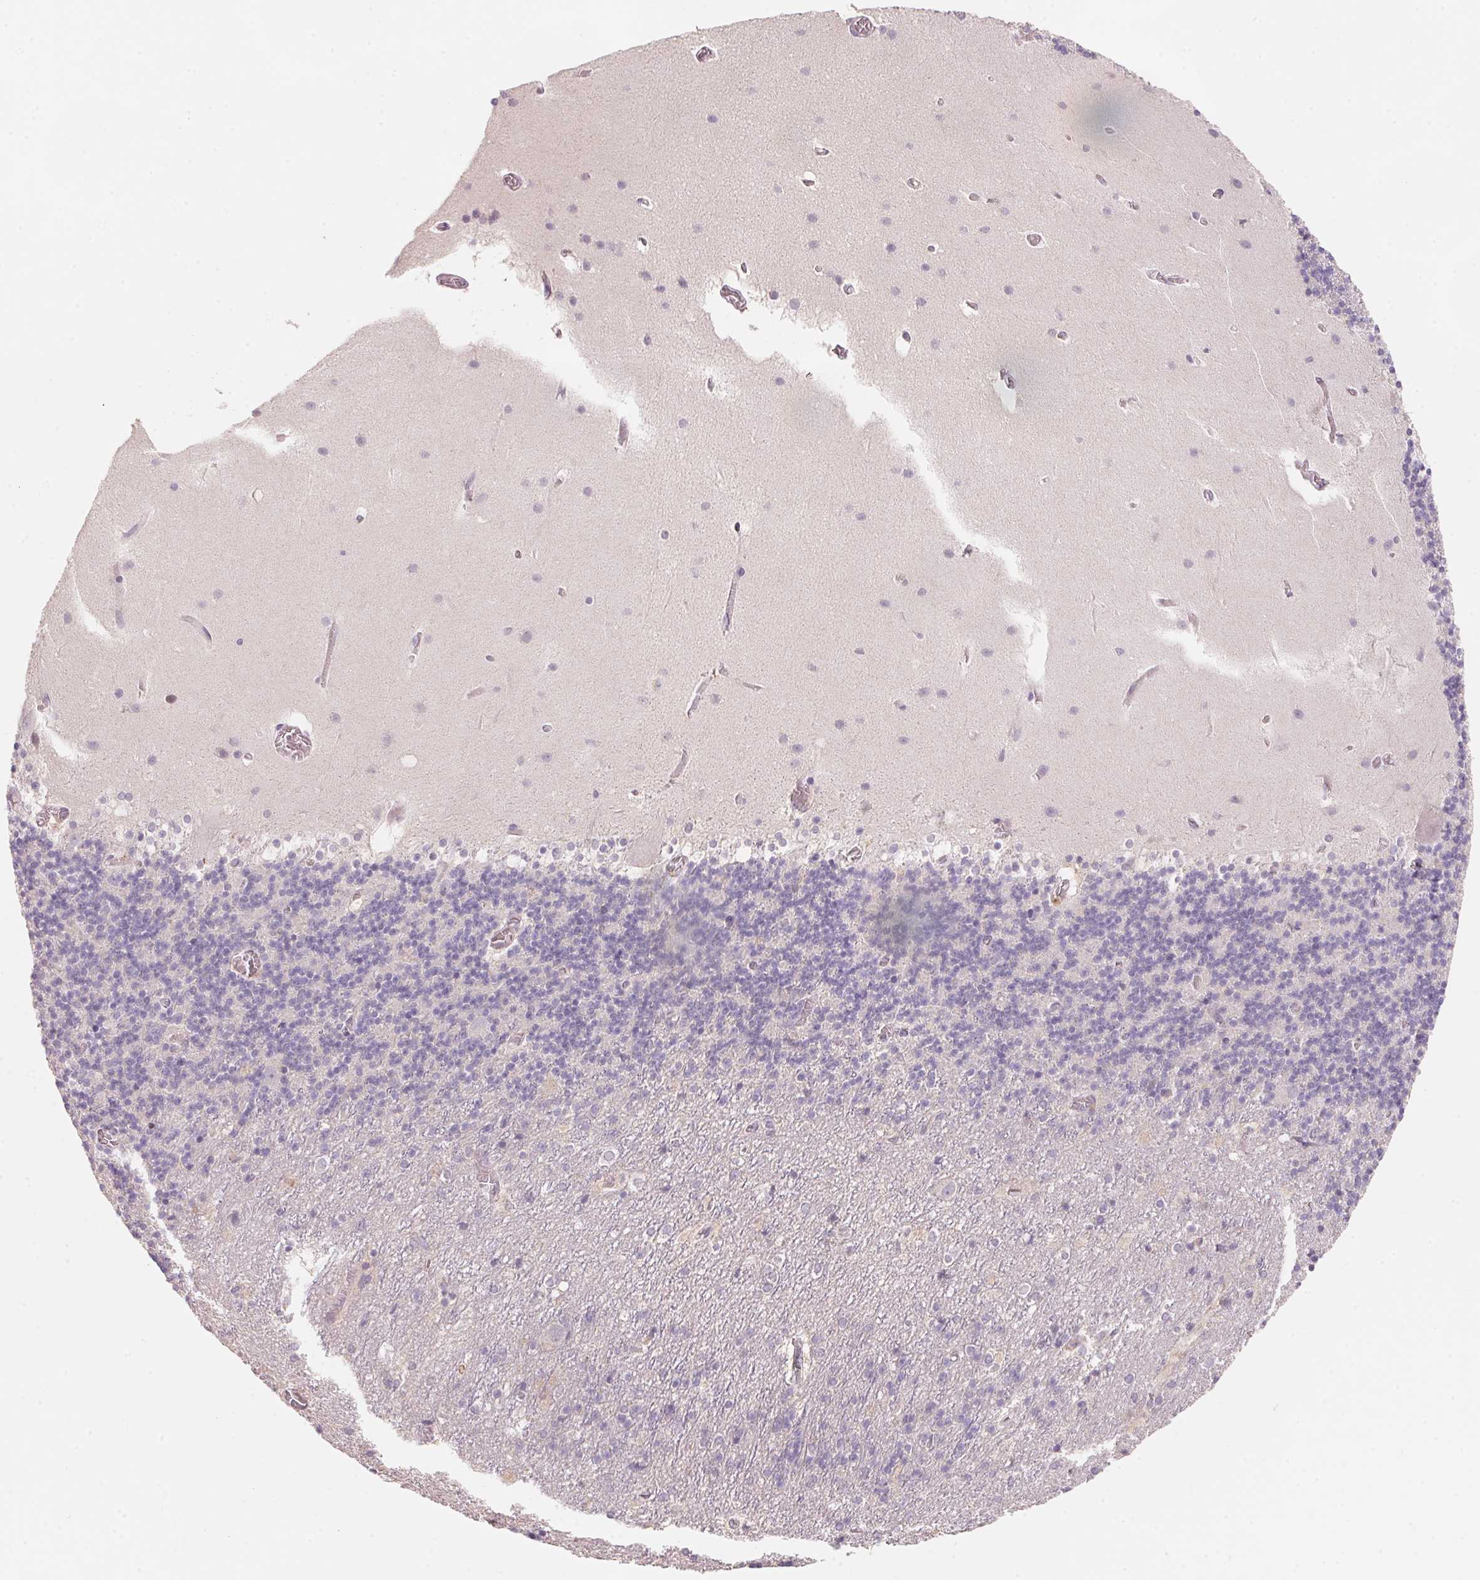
{"staining": {"intensity": "negative", "quantity": "none", "location": "none"}, "tissue": "cerebellum", "cell_type": "Cells in granular layer", "image_type": "normal", "snomed": [{"axis": "morphology", "description": "Normal tissue, NOS"}, {"axis": "topography", "description": "Cerebellum"}], "caption": "An immunohistochemistry (IHC) micrograph of normal cerebellum is shown. There is no staining in cells in granular layer of cerebellum.", "gene": "TREH", "patient": {"sex": "male", "age": 70}}